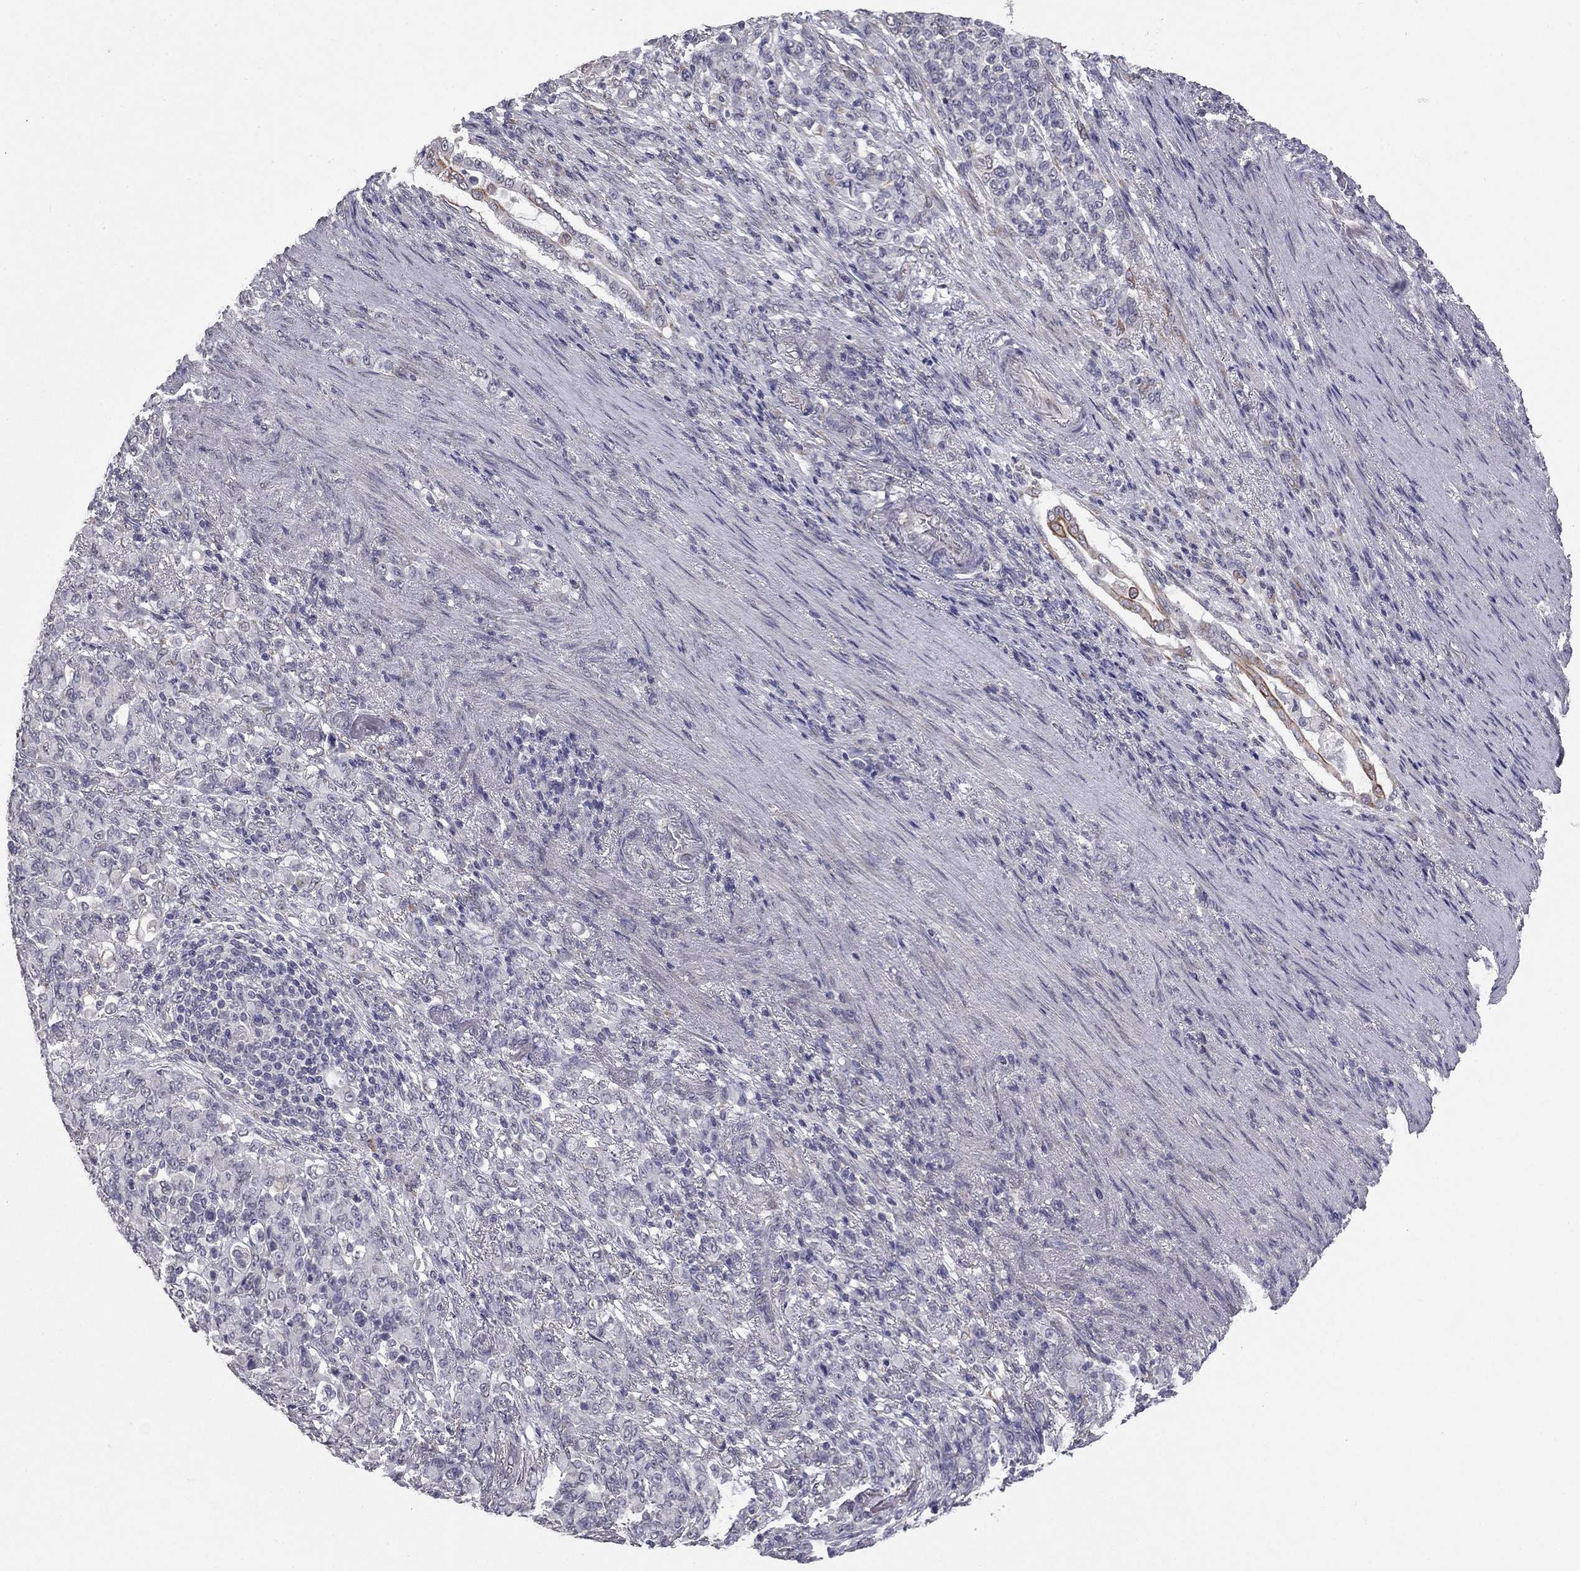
{"staining": {"intensity": "weak", "quantity": "<25%", "location": "cytoplasmic/membranous"}, "tissue": "stomach cancer", "cell_type": "Tumor cells", "image_type": "cancer", "snomed": [{"axis": "morphology", "description": "Normal tissue, NOS"}, {"axis": "morphology", "description": "Adenocarcinoma, NOS"}, {"axis": "topography", "description": "Stomach"}], "caption": "Immunohistochemistry (IHC) micrograph of human stomach cancer (adenocarcinoma) stained for a protein (brown), which exhibits no expression in tumor cells.", "gene": "PRRT2", "patient": {"sex": "female", "age": 79}}